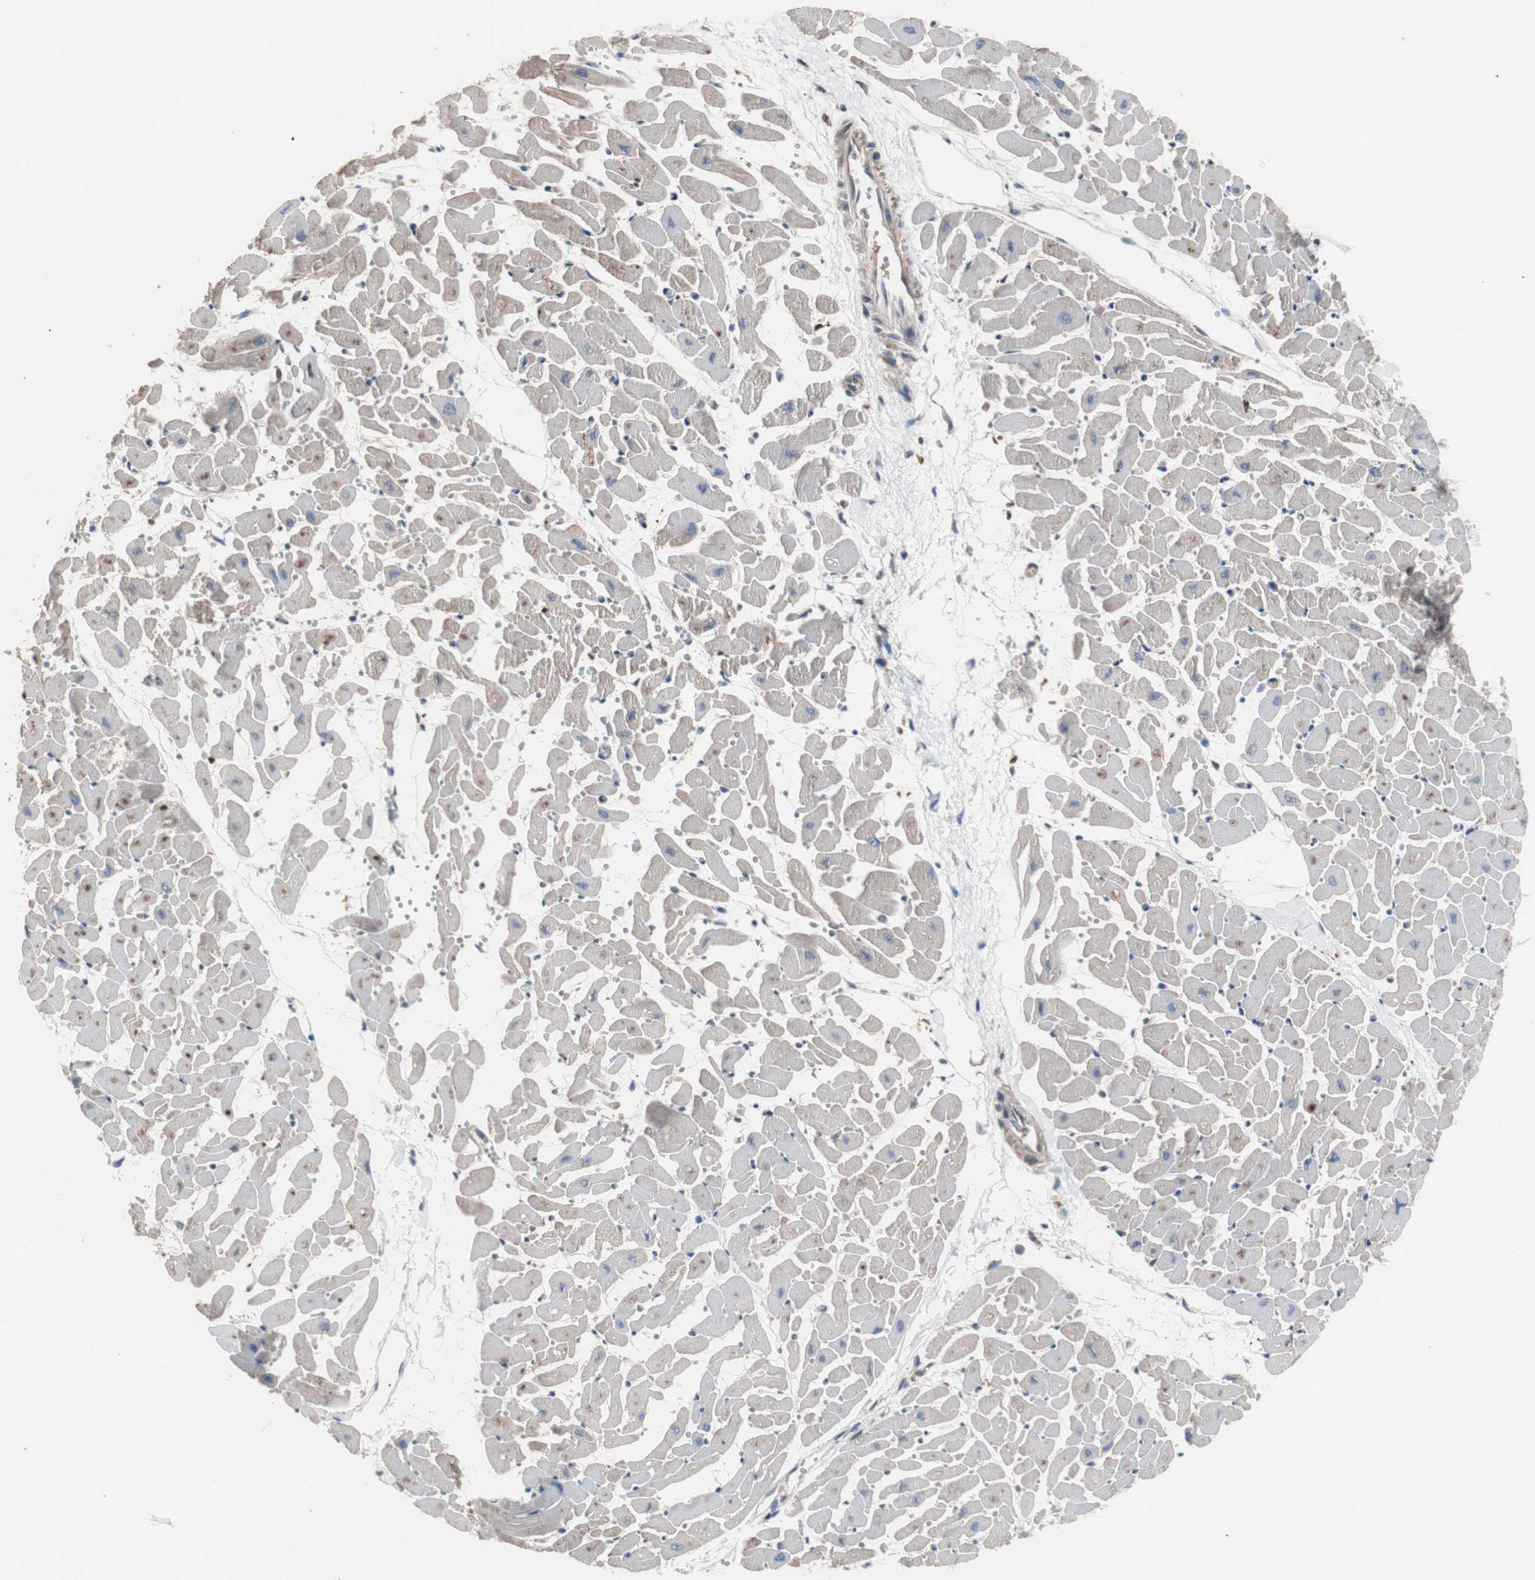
{"staining": {"intensity": "weak", "quantity": "<25%", "location": "cytoplasmic/membranous"}, "tissue": "heart muscle", "cell_type": "Cardiomyocytes", "image_type": "normal", "snomed": [{"axis": "morphology", "description": "Normal tissue, NOS"}, {"axis": "topography", "description": "Heart"}], "caption": "This is a image of immunohistochemistry staining of normal heart muscle, which shows no staining in cardiomyocytes. (DAB IHC with hematoxylin counter stain).", "gene": "ATG7", "patient": {"sex": "female", "age": 19}}